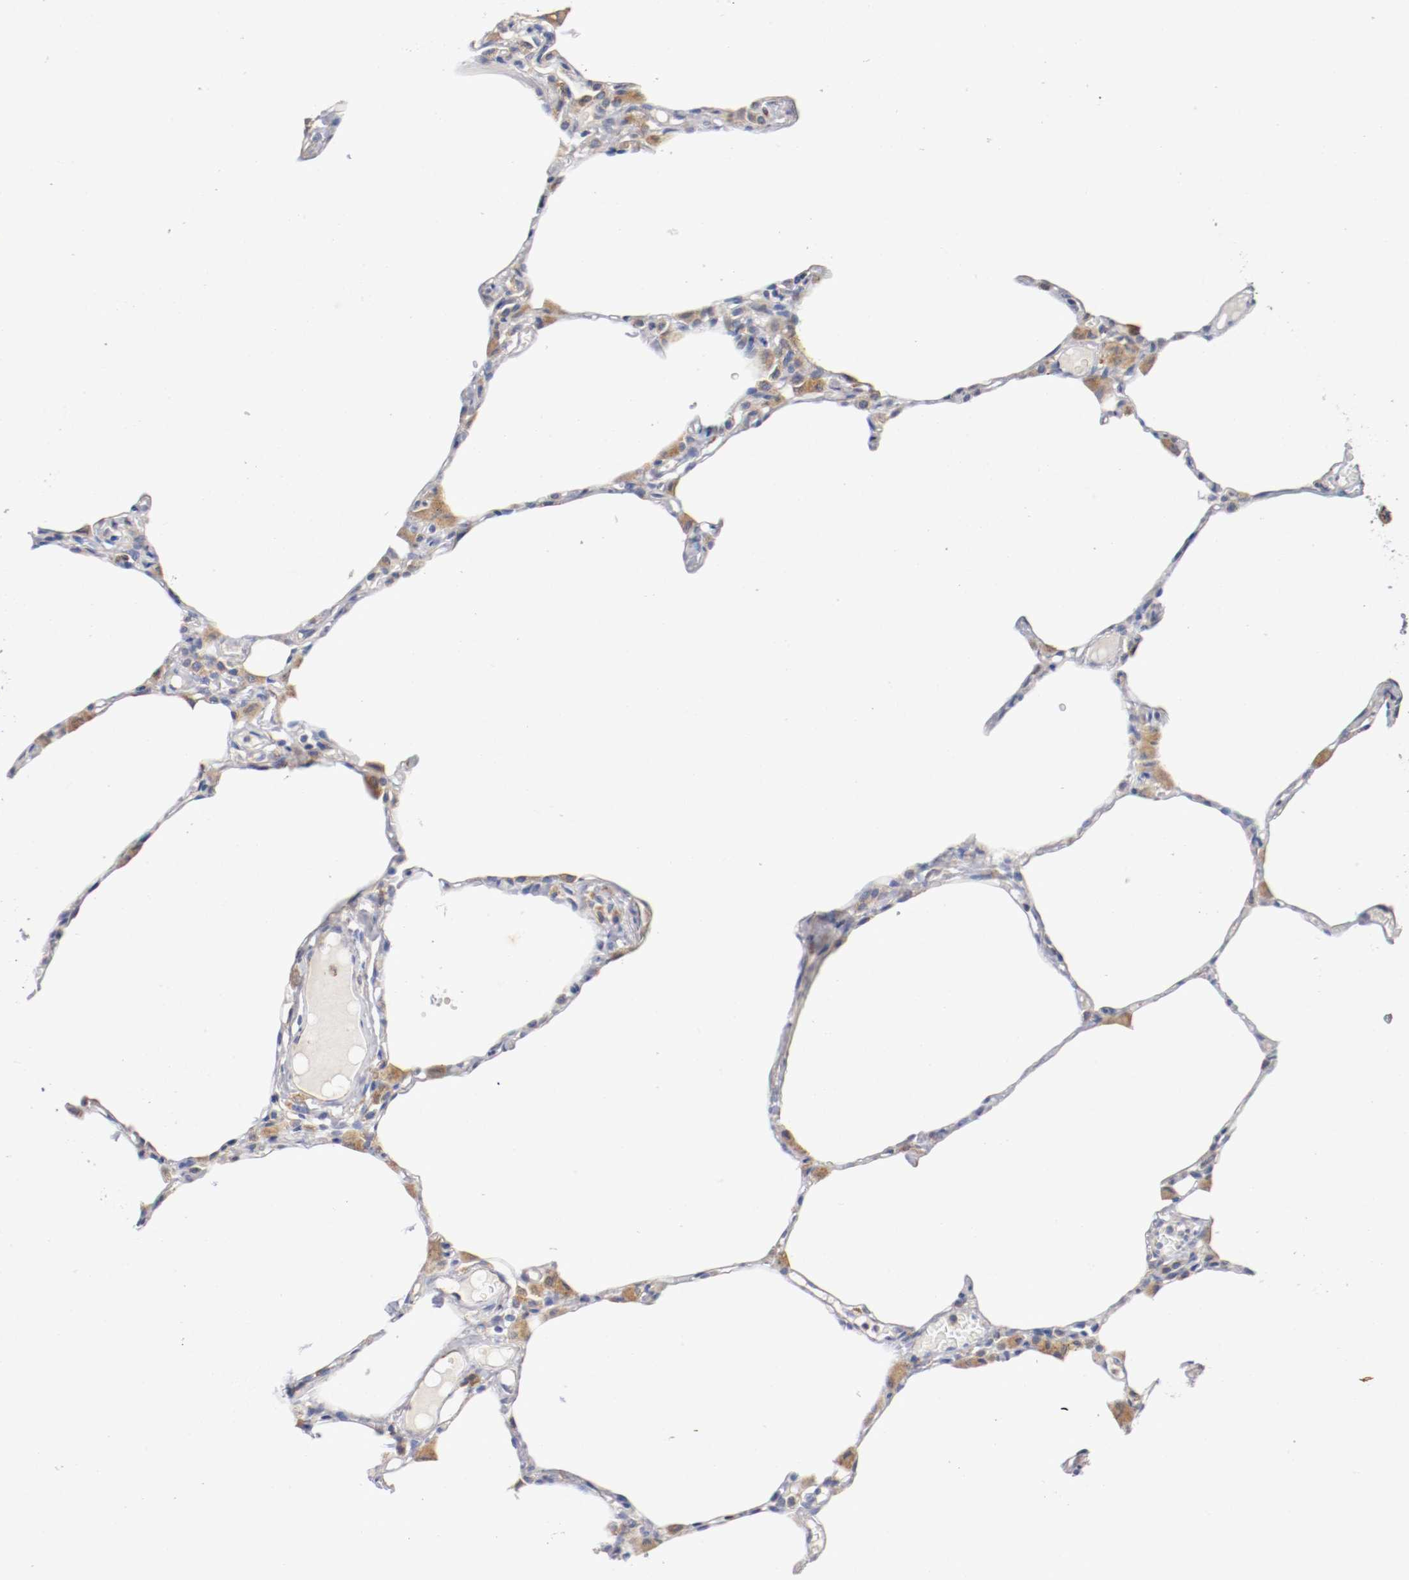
{"staining": {"intensity": "moderate", "quantity": ">75%", "location": "cytoplasmic/membranous"}, "tissue": "lung", "cell_type": "Alveolar cells", "image_type": "normal", "snomed": [{"axis": "morphology", "description": "Normal tissue, NOS"}, {"axis": "topography", "description": "Lung"}], "caption": "Alveolar cells demonstrate medium levels of moderate cytoplasmic/membranous staining in approximately >75% of cells in unremarkable human lung.", "gene": "TRAF2", "patient": {"sex": "female", "age": 49}}